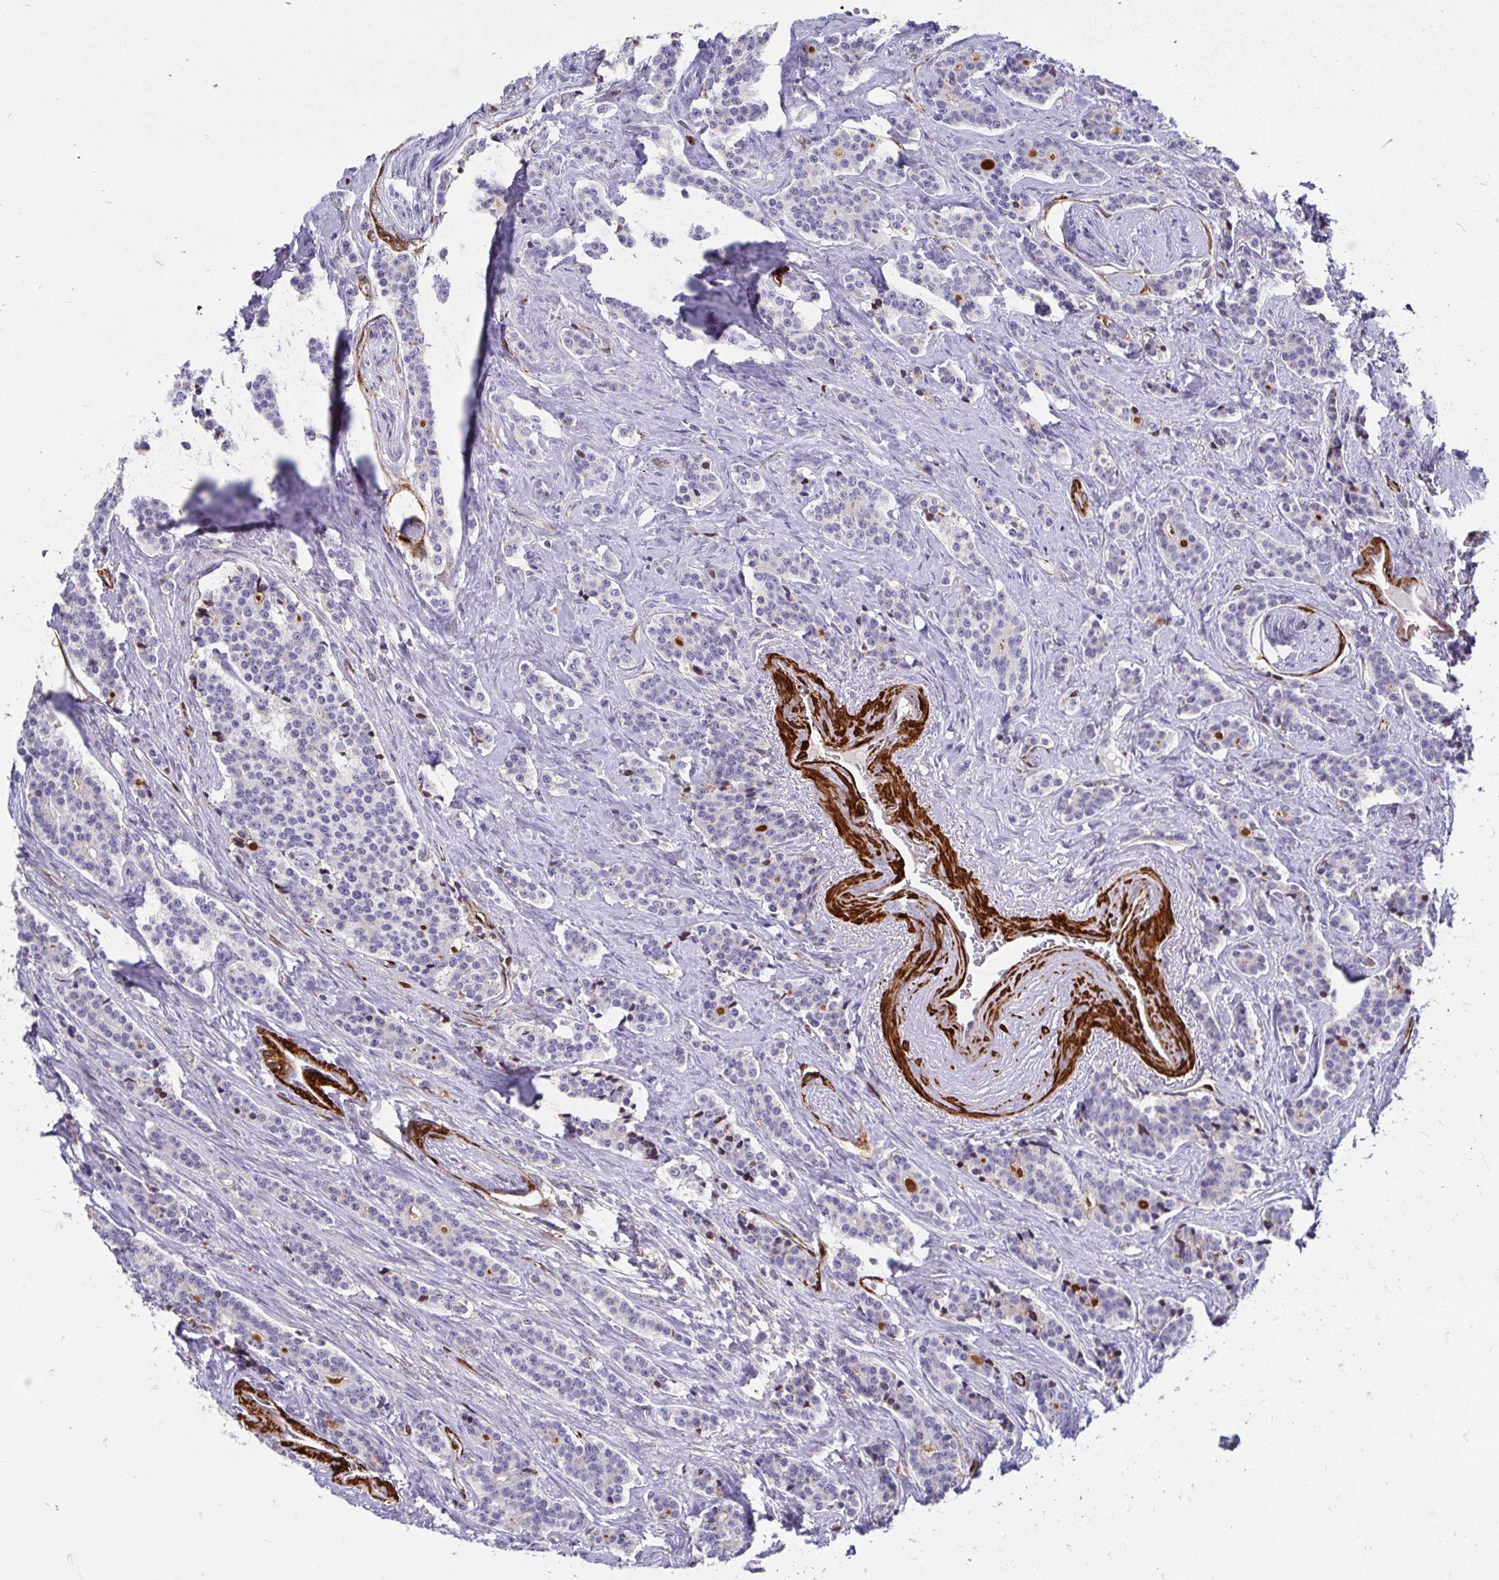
{"staining": {"intensity": "negative", "quantity": "none", "location": "none"}, "tissue": "carcinoid", "cell_type": "Tumor cells", "image_type": "cancer", "snomed": [{"axis": "morphology", "description": "Carcinoid, malignant, NOS"}, {"axis": "topography", "description": "Small intestine"}], "caption": "Human malignant carcinoid stained for a protein using immunohistochemistry (IHC) reveals no staining in tumor cells.", "gene": "CDKL1", "patient": {"sex": "female", "age": 73}}